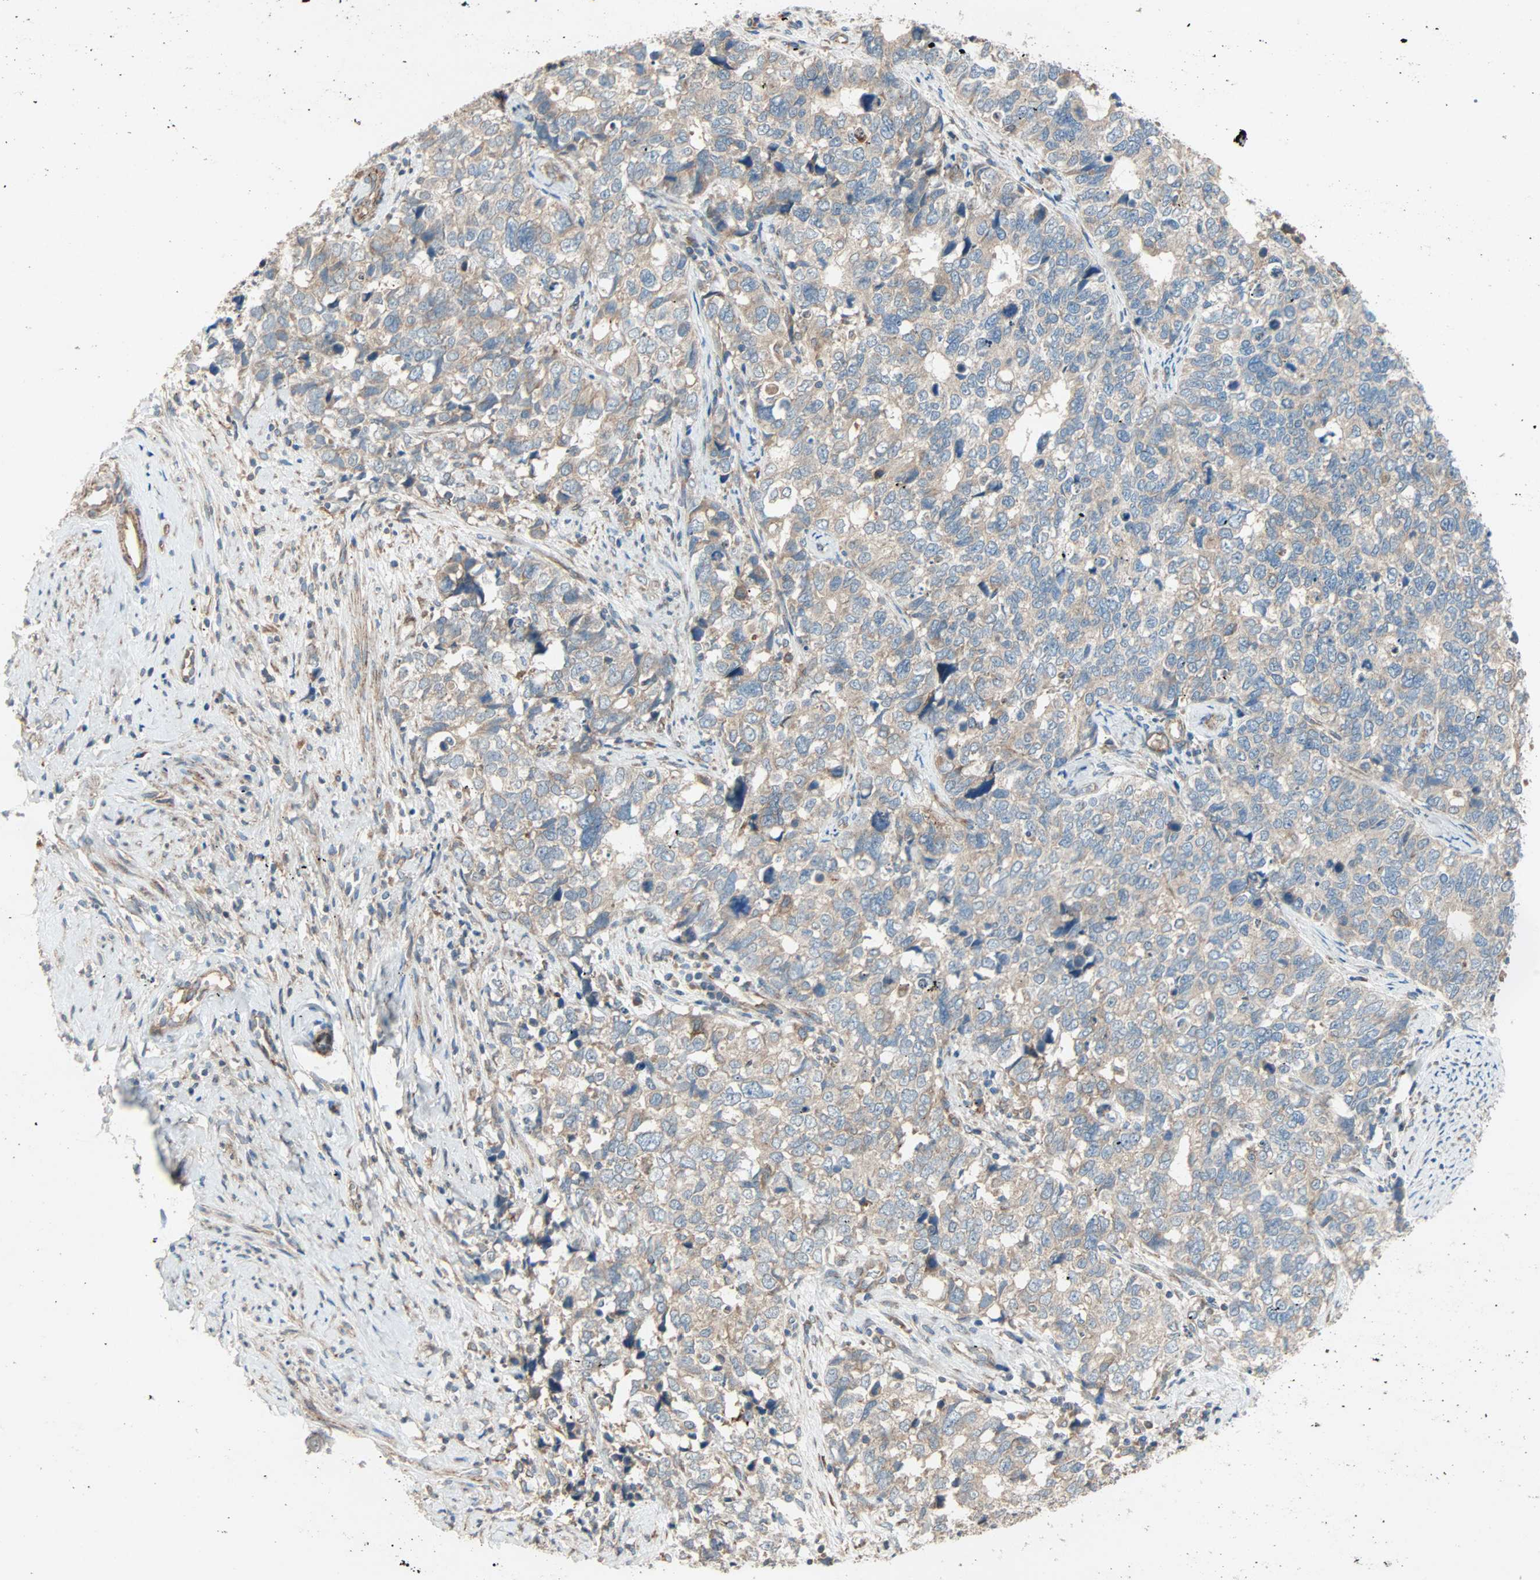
{"staining": {"intensity": "weak", "quantity": ">75%", "location": "cytoplasmic/membranous"}, "tissue": "cervical cancer", "cell_type": "Tumor cells", "image_type": "cancer", "snomed": [{"axis": "morphology", "description": "Squamous cell carcinoma, NOS"}, {"axis": "topography", "description": "Cervix"}], "caption": "Immunohistochemical staining of cervical squamous cell carcinoma shows low levels of weak cytoplasmic/membranous positivity in about >75% of tumor cells. The staining was performed using DAB (3,3'-diaminobenzidine), with brown indicating positive protein expression. Nuclei are stained blue with hematoxylin.", "gene": "XYLT1", "patient": {"sex": "female", "age": 63}}